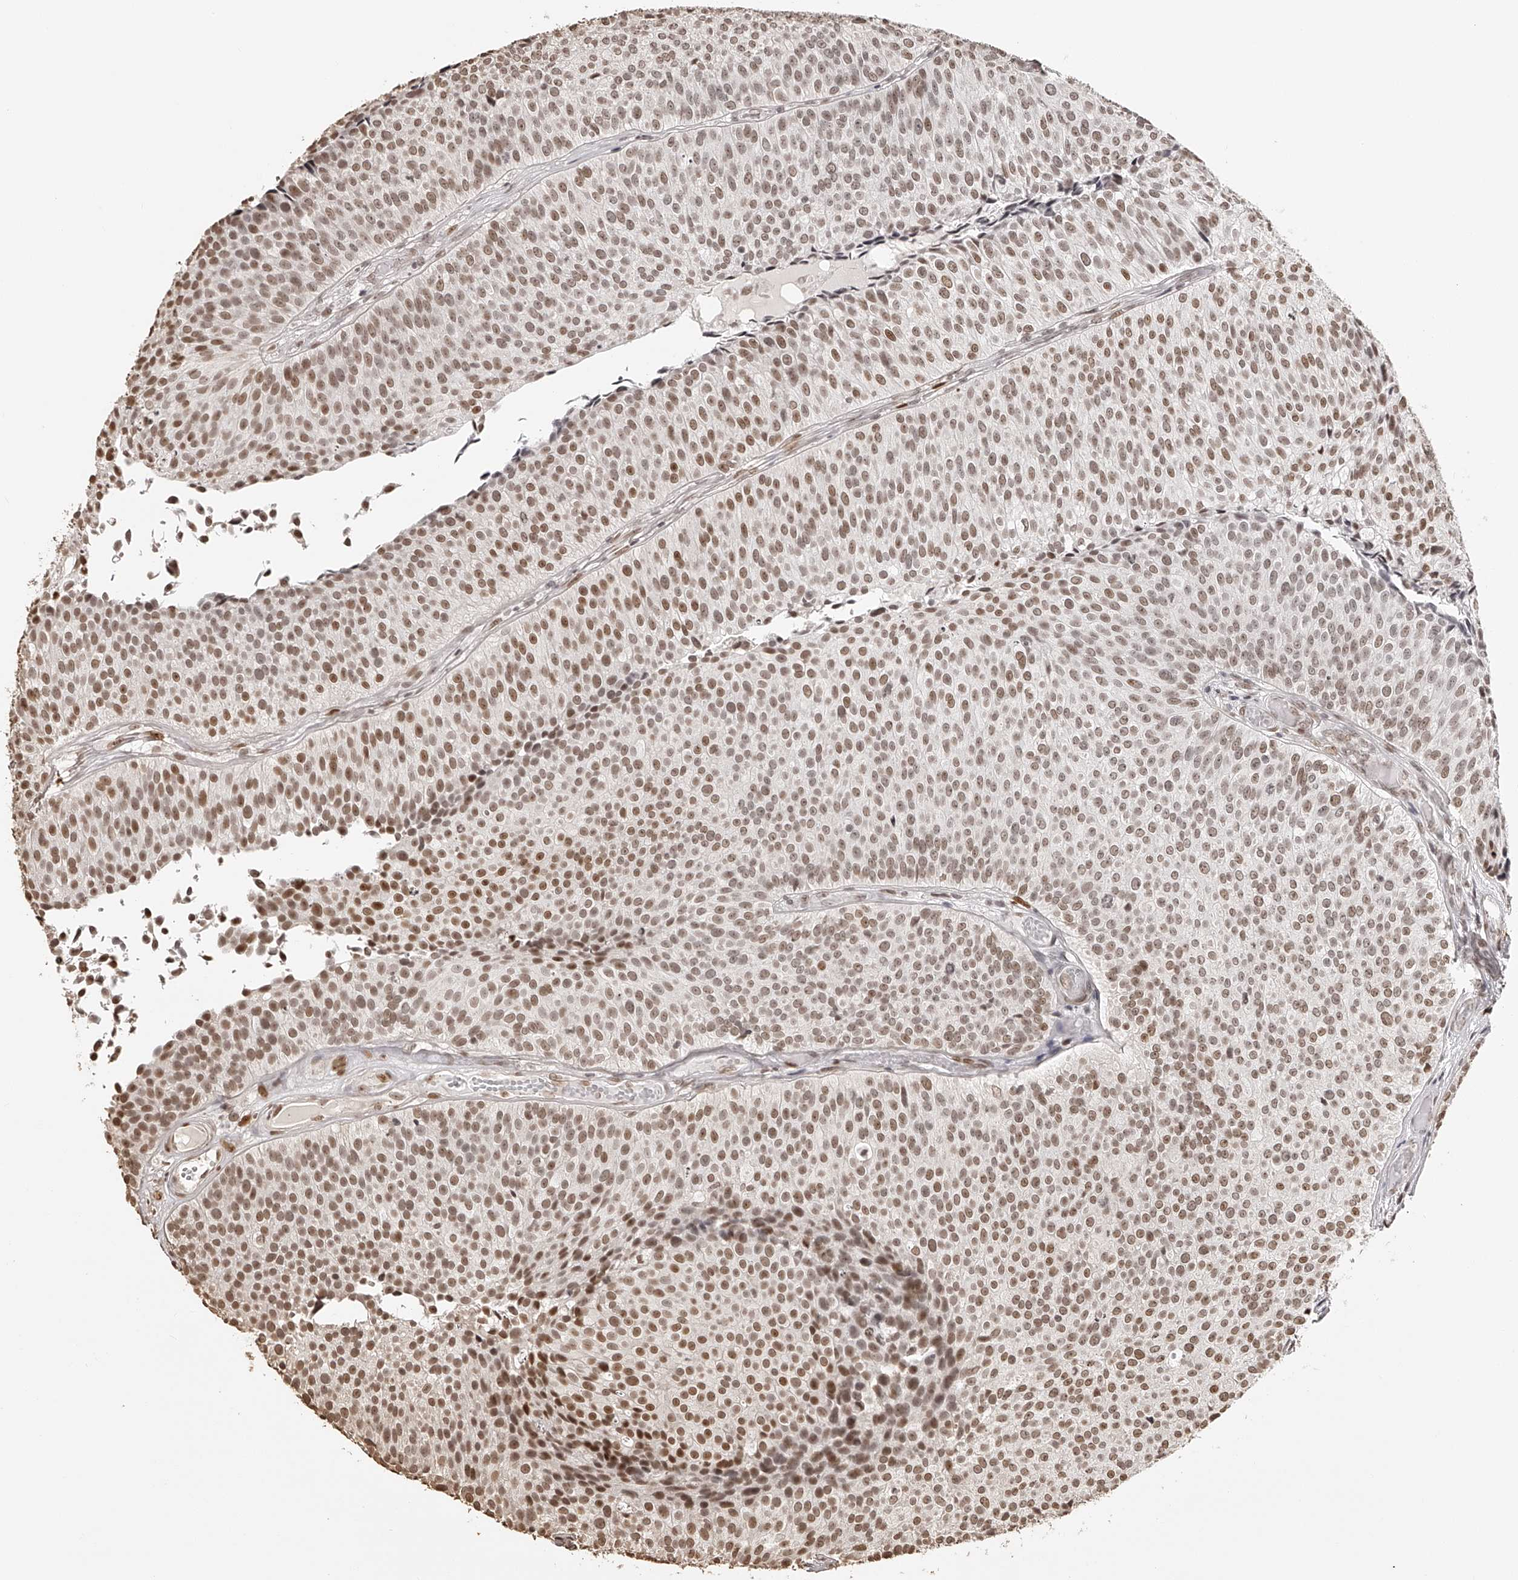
{"staining": {"intensity": "moderate", "quantity": ">75%", "location": "nuclear"}, "tissue": "urothelial cancer", "cell_type": "Tumor cells", "image_type": "cancer", "snomed": [{"axis": "morphology", "description": "Urothelial carcinoma, Low grade"}, {"axis": "topography", "description": "Urinary bladder"}], "caption": "This image exhibits immunohistochemistry (IHC) staining of low-grade urothelial carcinoma, with medium moderate nuclear staining in about >75% of tumor cells.", "gene": "ZNF503", "patient": {"sex": "male", "age": 86}}